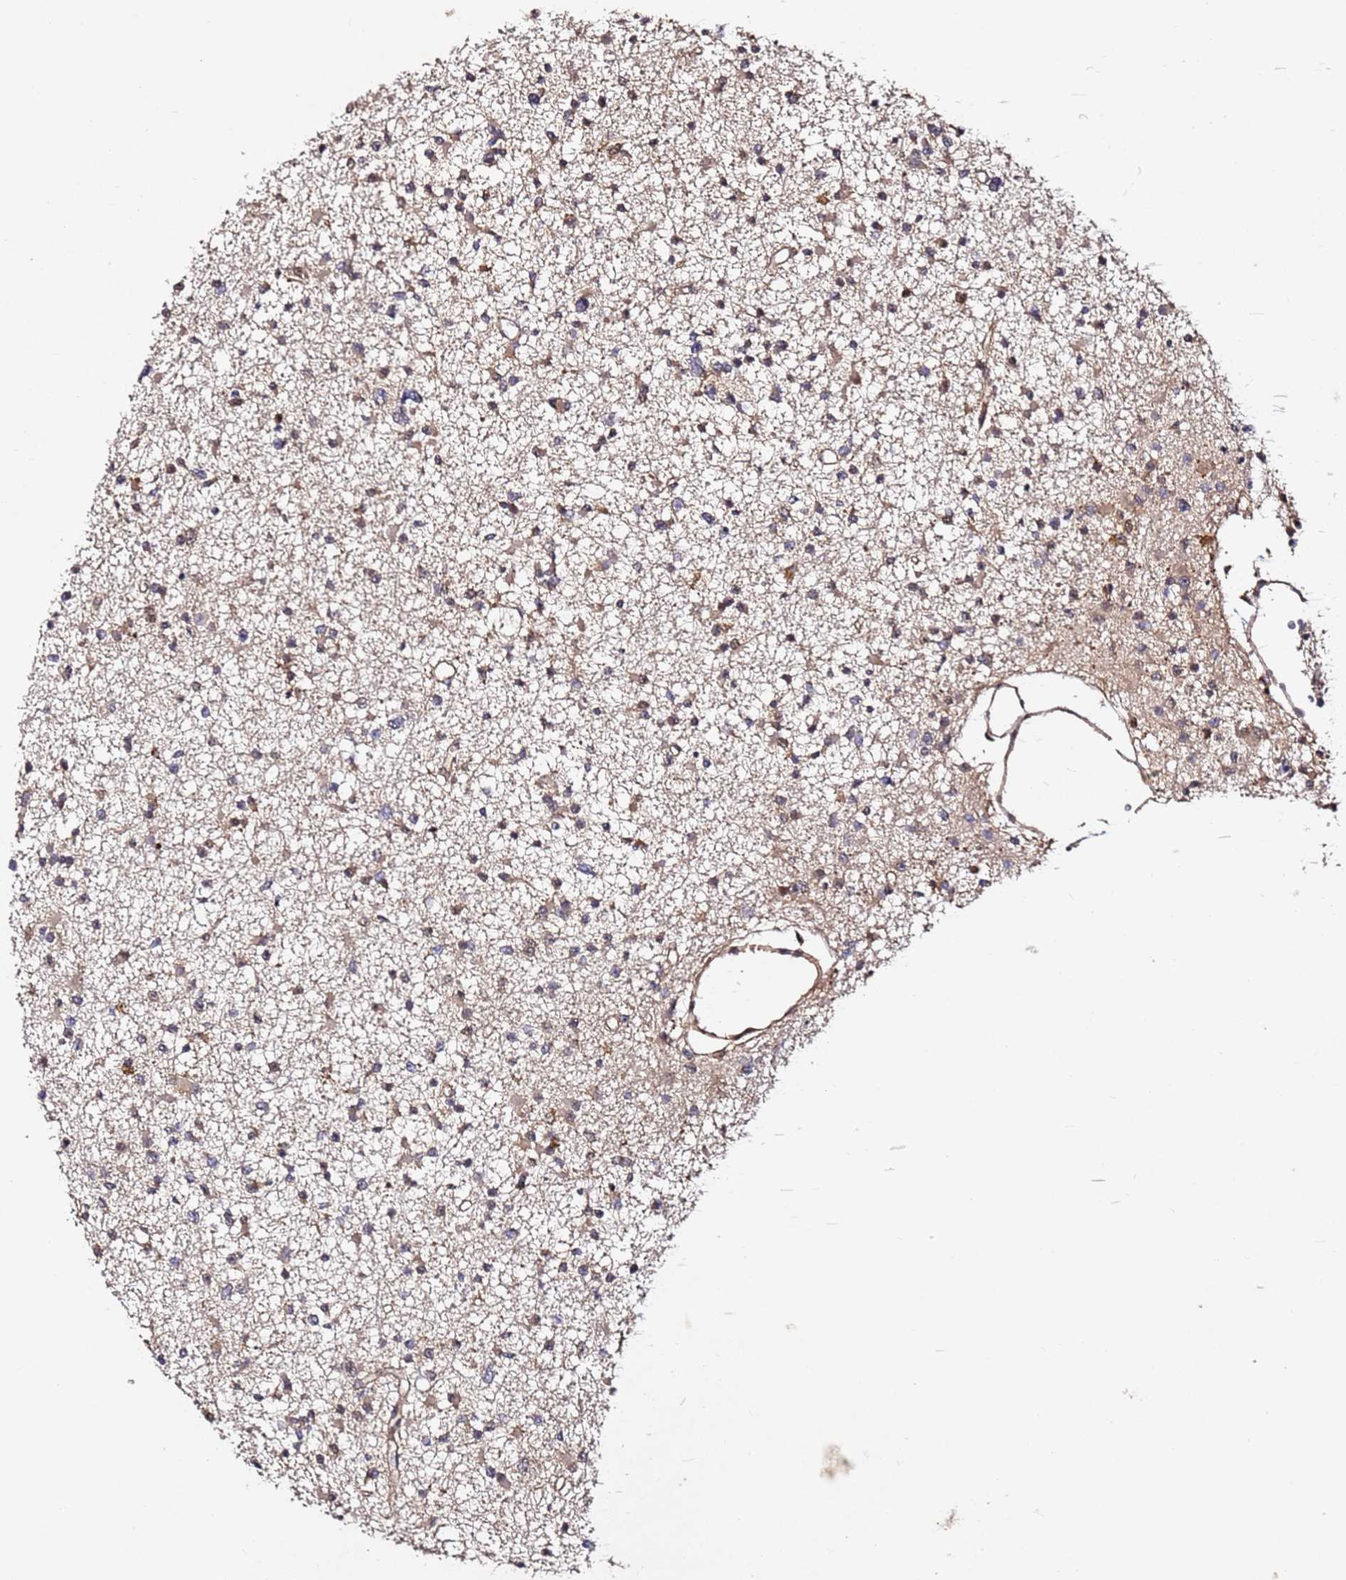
{"staining": {"intensity": "negative", "quantity": "none", "location": "none"}, "tissue": "glioma", "cell_type": "Tumor cells", "image_type": "cancer", "snomed": [{"axis": "morphology", "description": "Glioma, malignant, Low grade"}, {"axis": "topography", "description": "Brain"}], "caption": "Immunohistochemistry (IHC) image of human malignant glioma (low-grade) stained for a protein (brown), which shows no expression in tumor cells.", "gene": "ALG11", "patient": {"sex": "female", "age": 22}}